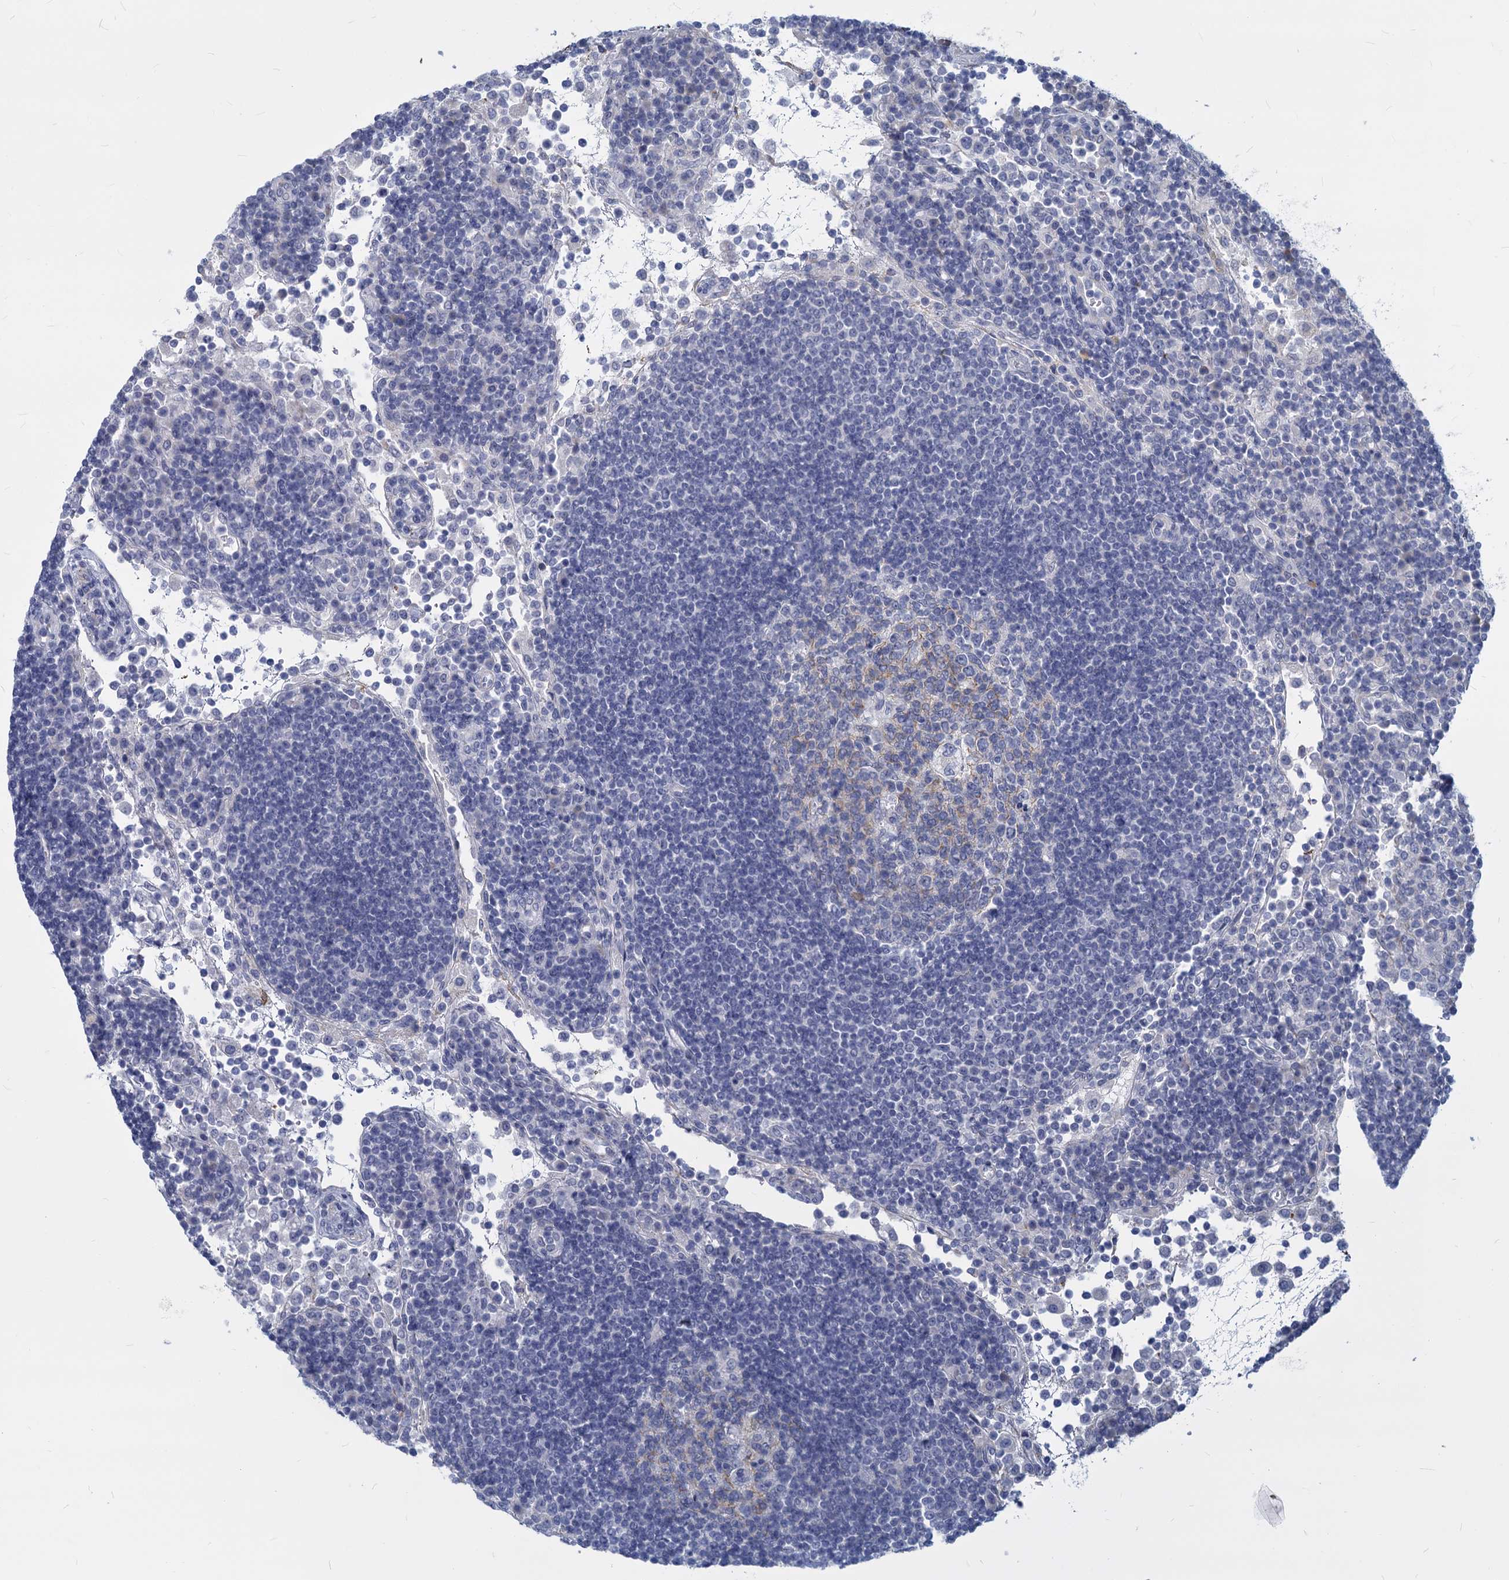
{"staining": {"intensity": "negative", "quantity": "none", "location": "none"}, "tissue": "lymph node", "cell_type": "Germinal center cells", "image_type": "normal", "snomed": [{"axis": "morphology", "description": "Normal tissue, NOS"}, {"axis": "topography", "description": "Lymph node"}], "caption": "Immunohistochemistry of benign lymph node exhibits no staining in germinal center cells. (Stains: DAB immunohistochemistry with hematoxylin counter stain, Microscopy: brightfield microscopy at high magnification).", "gene": "GSTM3", "patient": {"sex": "female", "age": 53}}